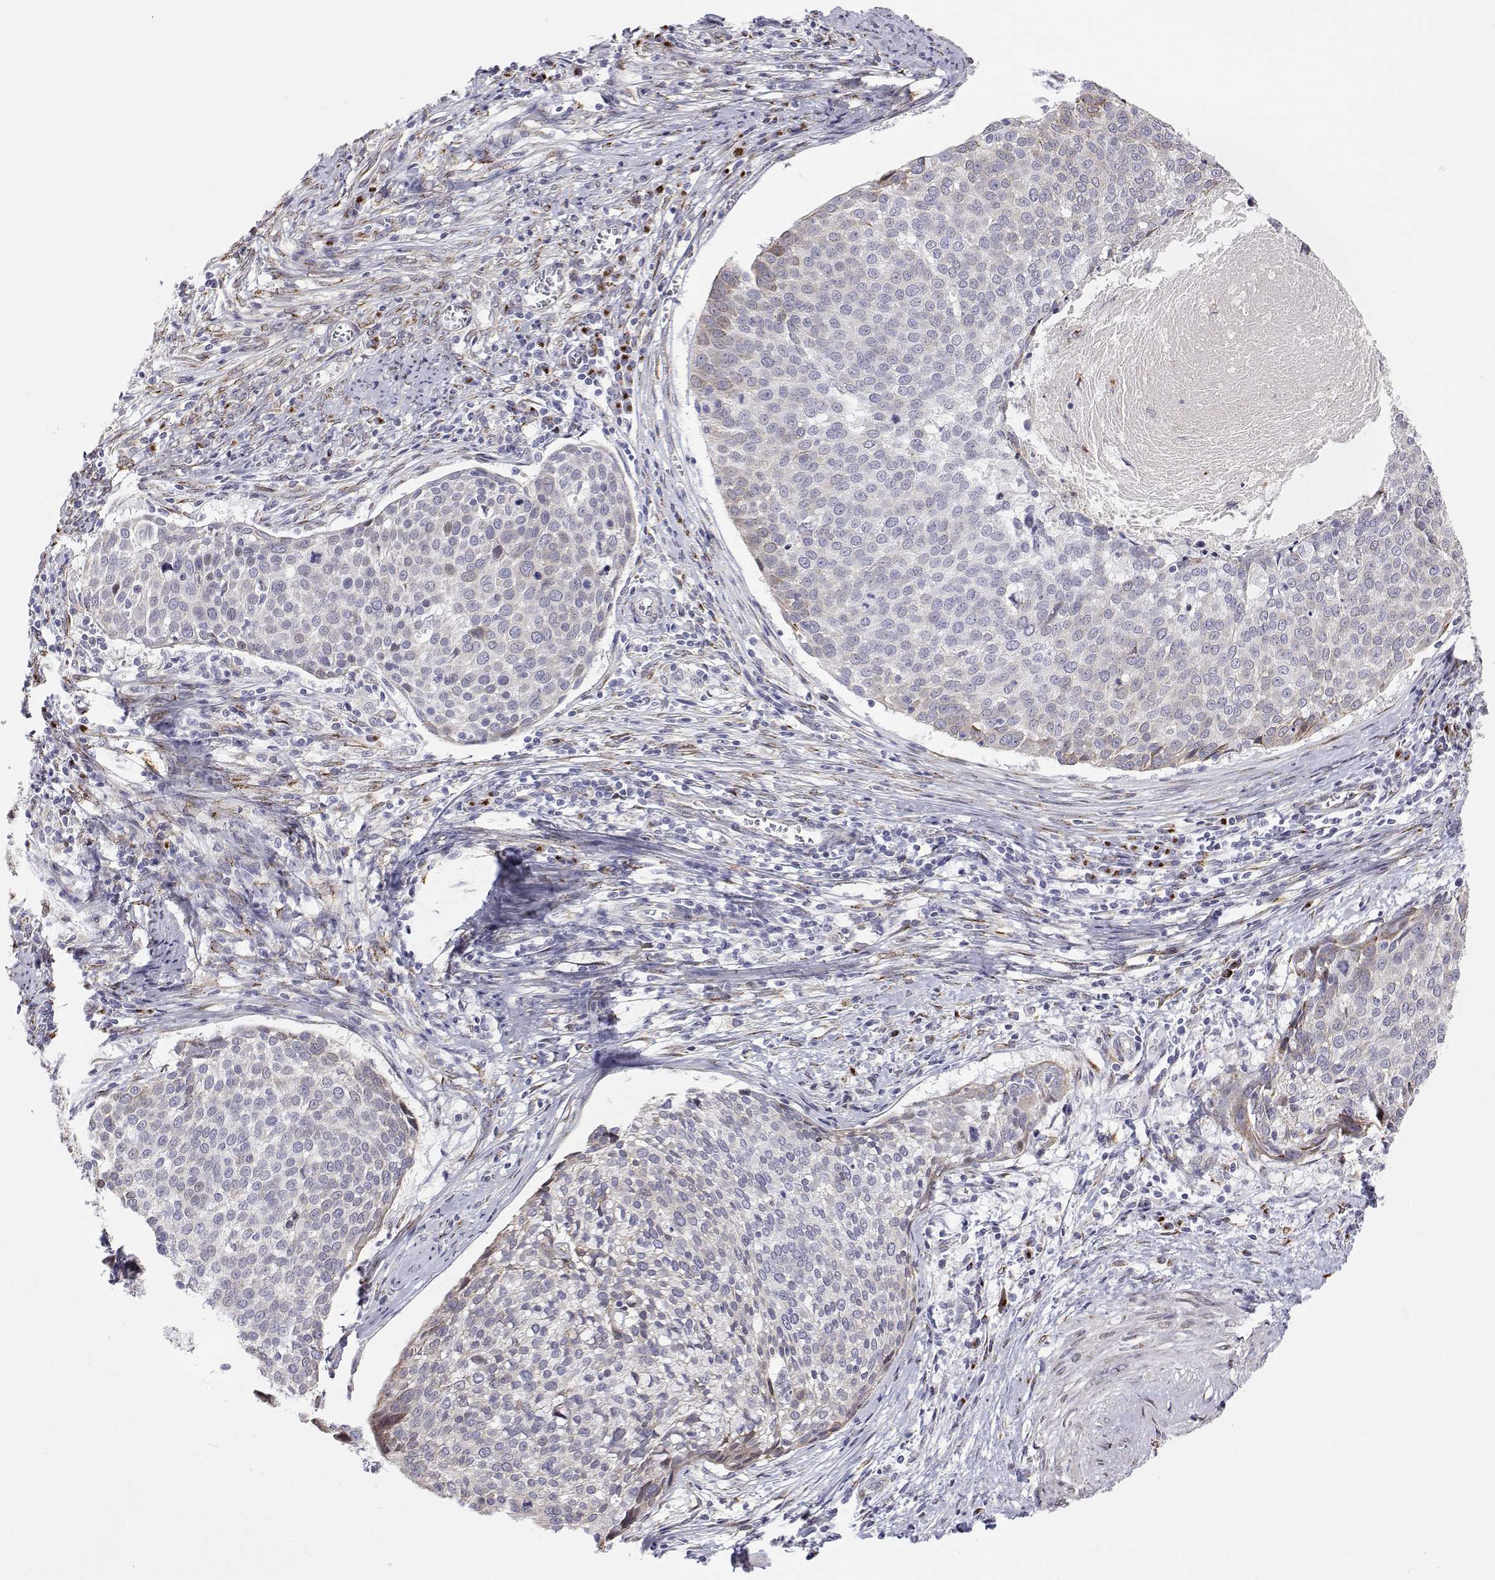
{"staining": {"intensity": "negative", "quantity": "none", "location": "none"}, "tissue": "cervical cancer", "cell_type": "Tumor cells", "image_type": "cancer", "snomed": [{"axis": "morphology", "description": "Squamous cell carcinoma, NOS"}, {"axis": "topography", "description": "Cervix"}], "caption": "Human cervical squamous cell carcinoma stained for a protein using immunohistochemistry (IHC) reveals no positivity in tumor cells.", "gene": "STARD13", "patient": {"sex": "female", "age": 39}}